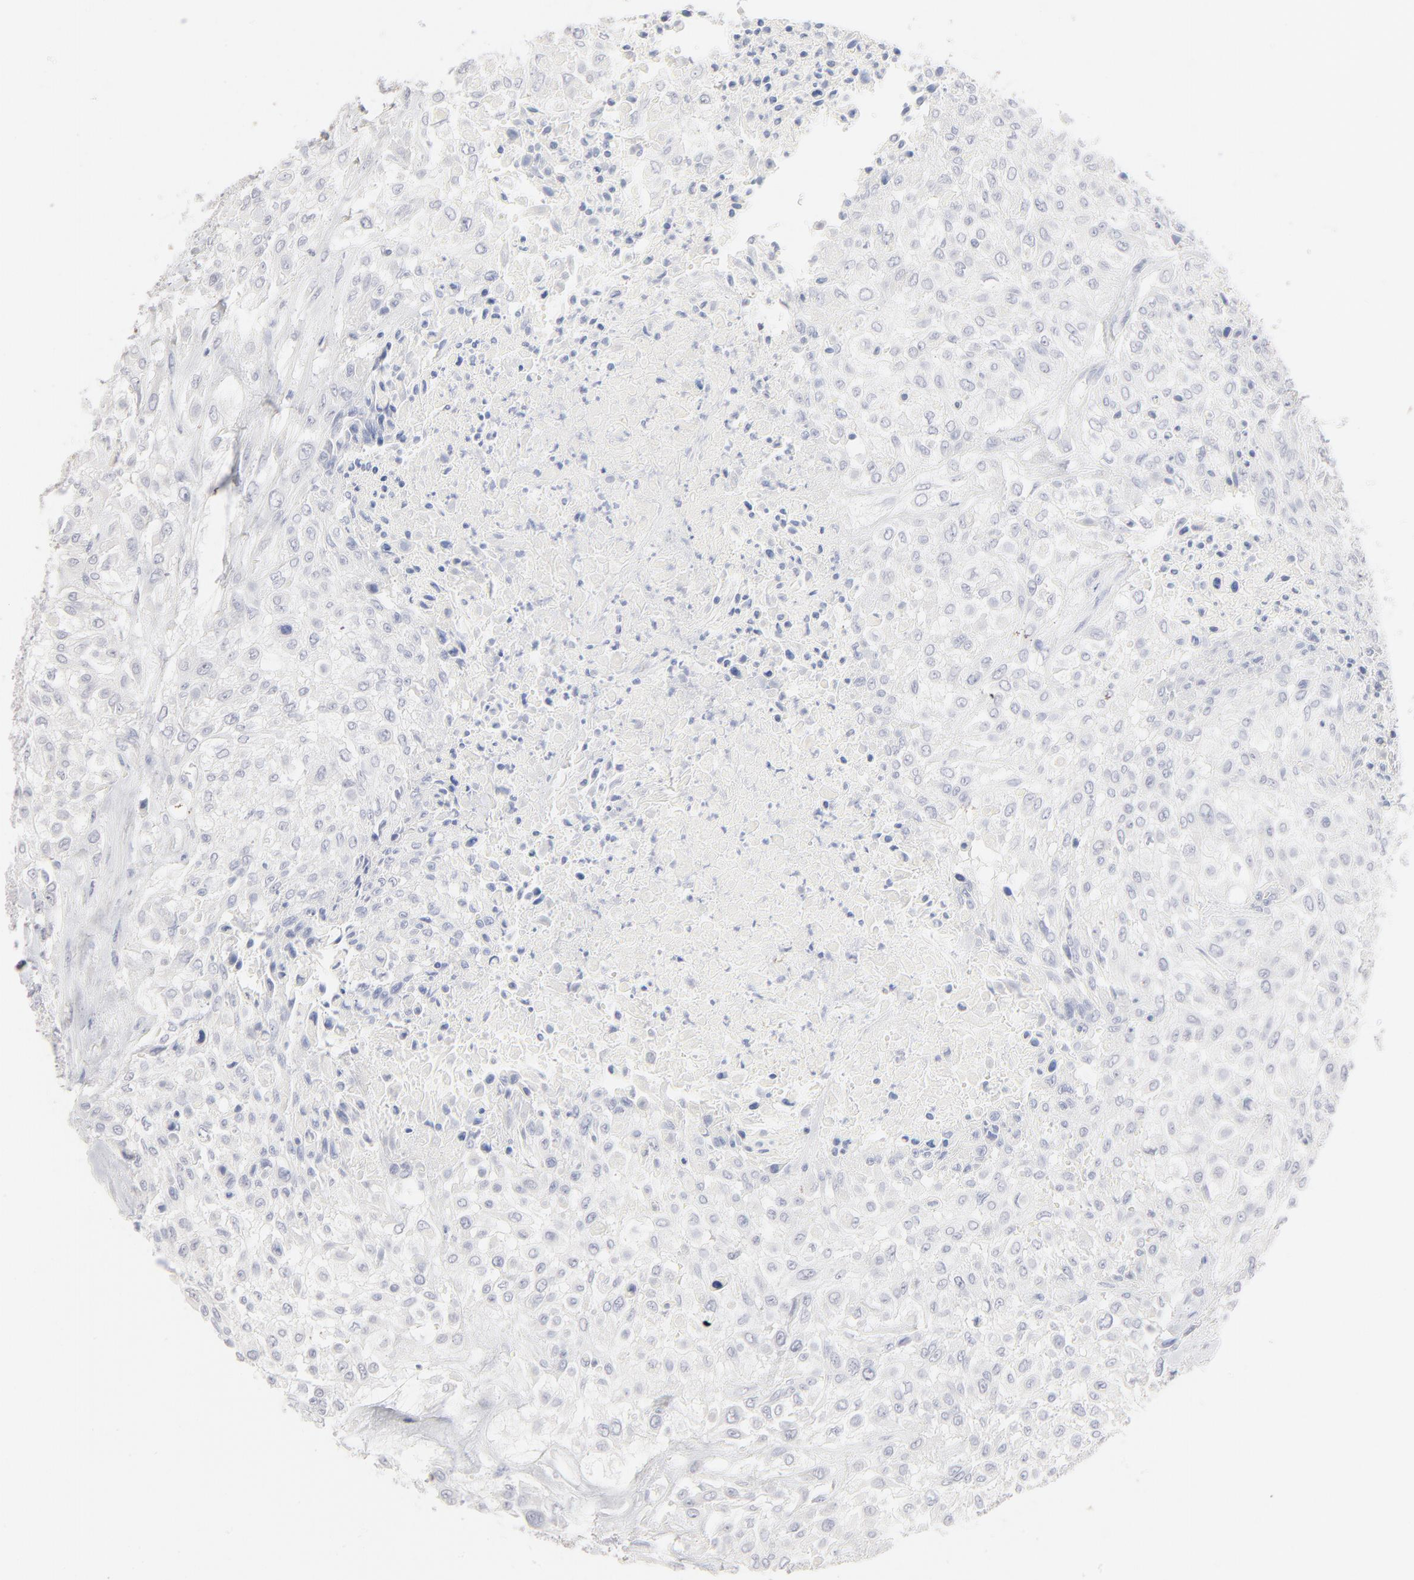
{"staining": {"intensity": "negative", "quantity": "none", "location": "none"}, "tissue": "urothelial cancer", "cell_type": "Tumor cells", "image_type": "cancer", "snomed": [{"axis": "morphology", "description": "Urothelial carcinoma, High grade"}, {"axis": "topography", "description": "Urinary bladder"}], "caption": "DAB (3,3'-diaminobenzidine) immunohistochemical staining of high-grade urothelial carcinoma demonstrates no significant staining in tumor cells.", "gene": "ONECUT1", "patient": {"sex": "male", "age": 57}}